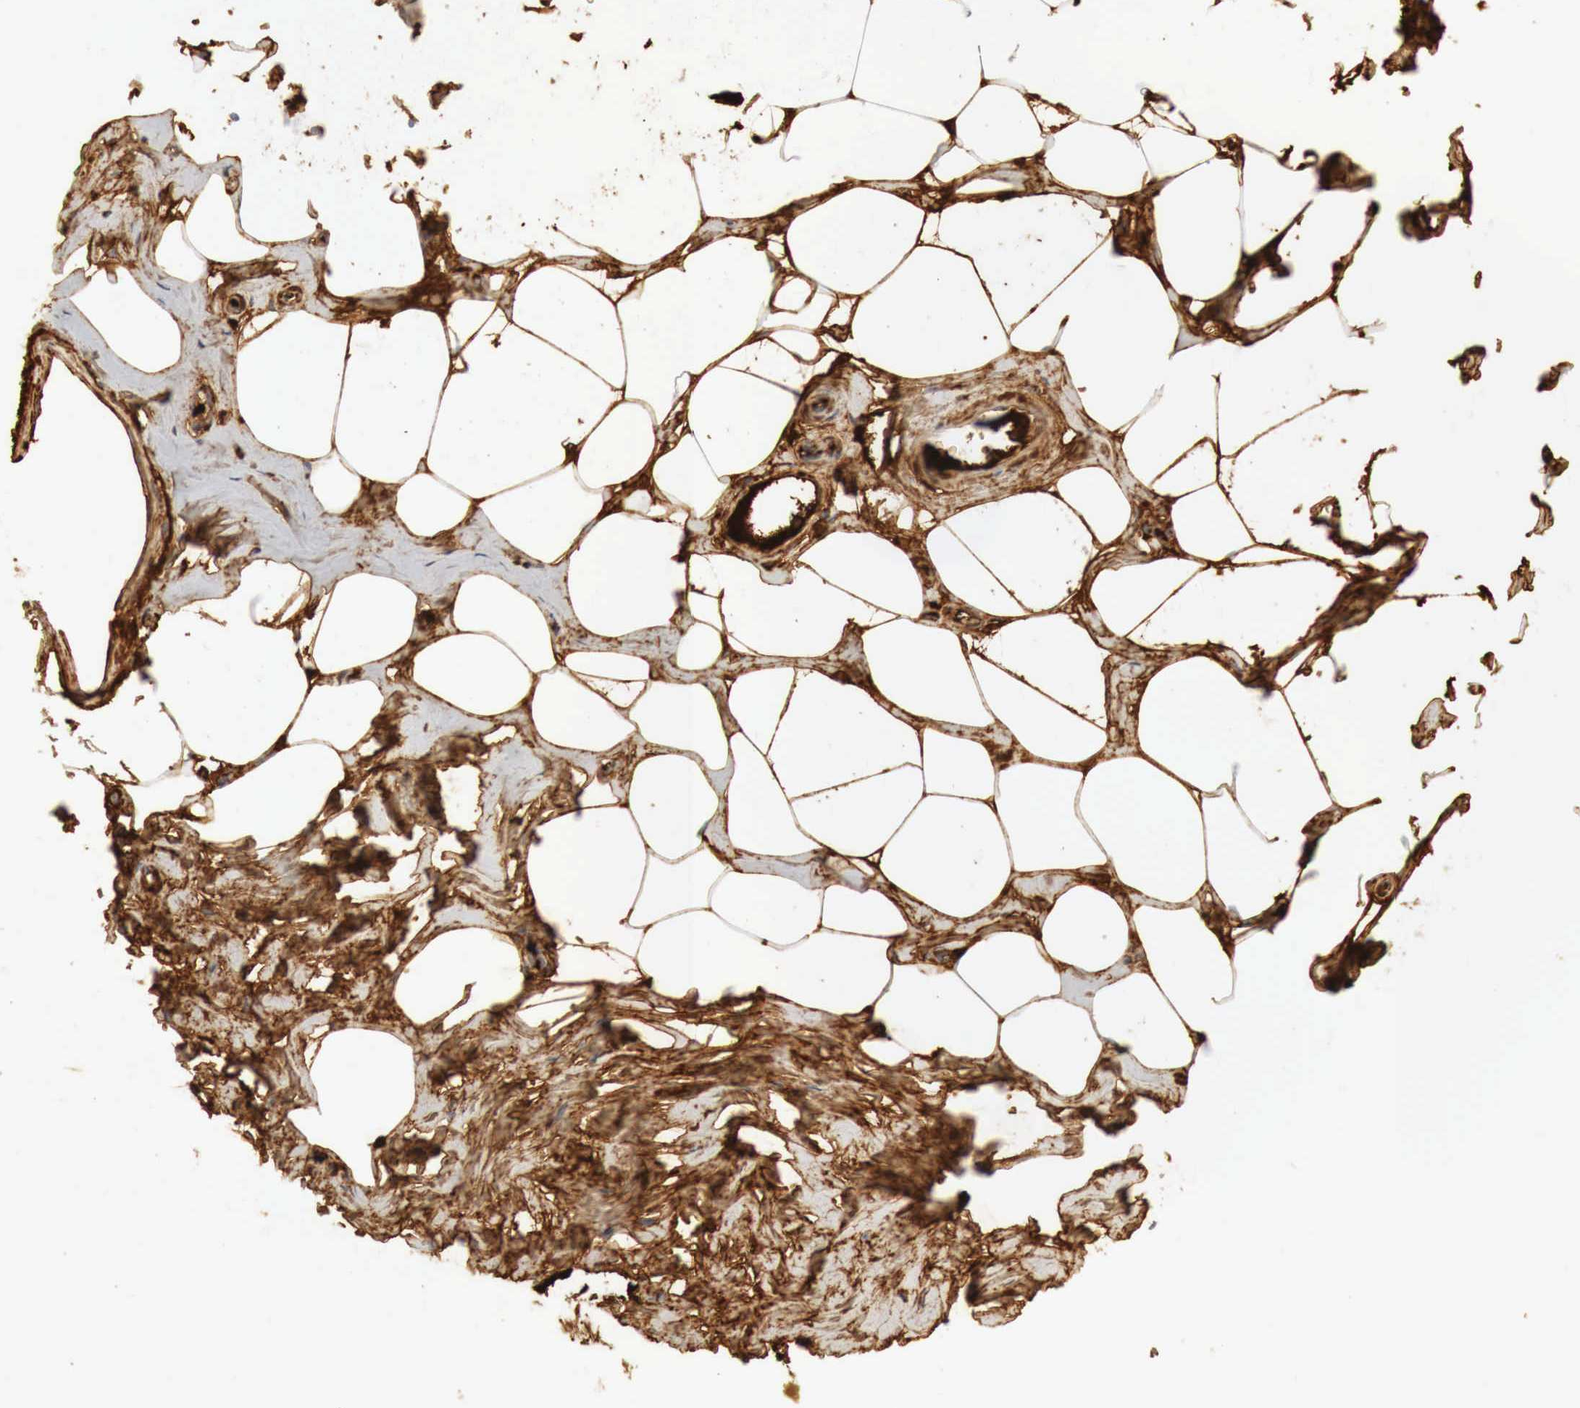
{"staining": {"intensity": "strong", "quantity": ">75%", "location": "cytoplasmic/membranous"}, "tissue": "breast", "cell_type": "Adipocytes", "image_type": "normal", "snomed": [{"axis": "morphology", "description": "Normal tissue, NOS"}, {"axis": "topography", "description": "Breast"}], "caption": "The image shows staining of normal breast, revealing strong cytoplasmic/membranous protein positivity (brown color) within adipocytes. Ihc stains the protein in brown and the nuclei are stained blue.", "gene": "IGLC3", "patient": {"sex": "female", "age": 45}}